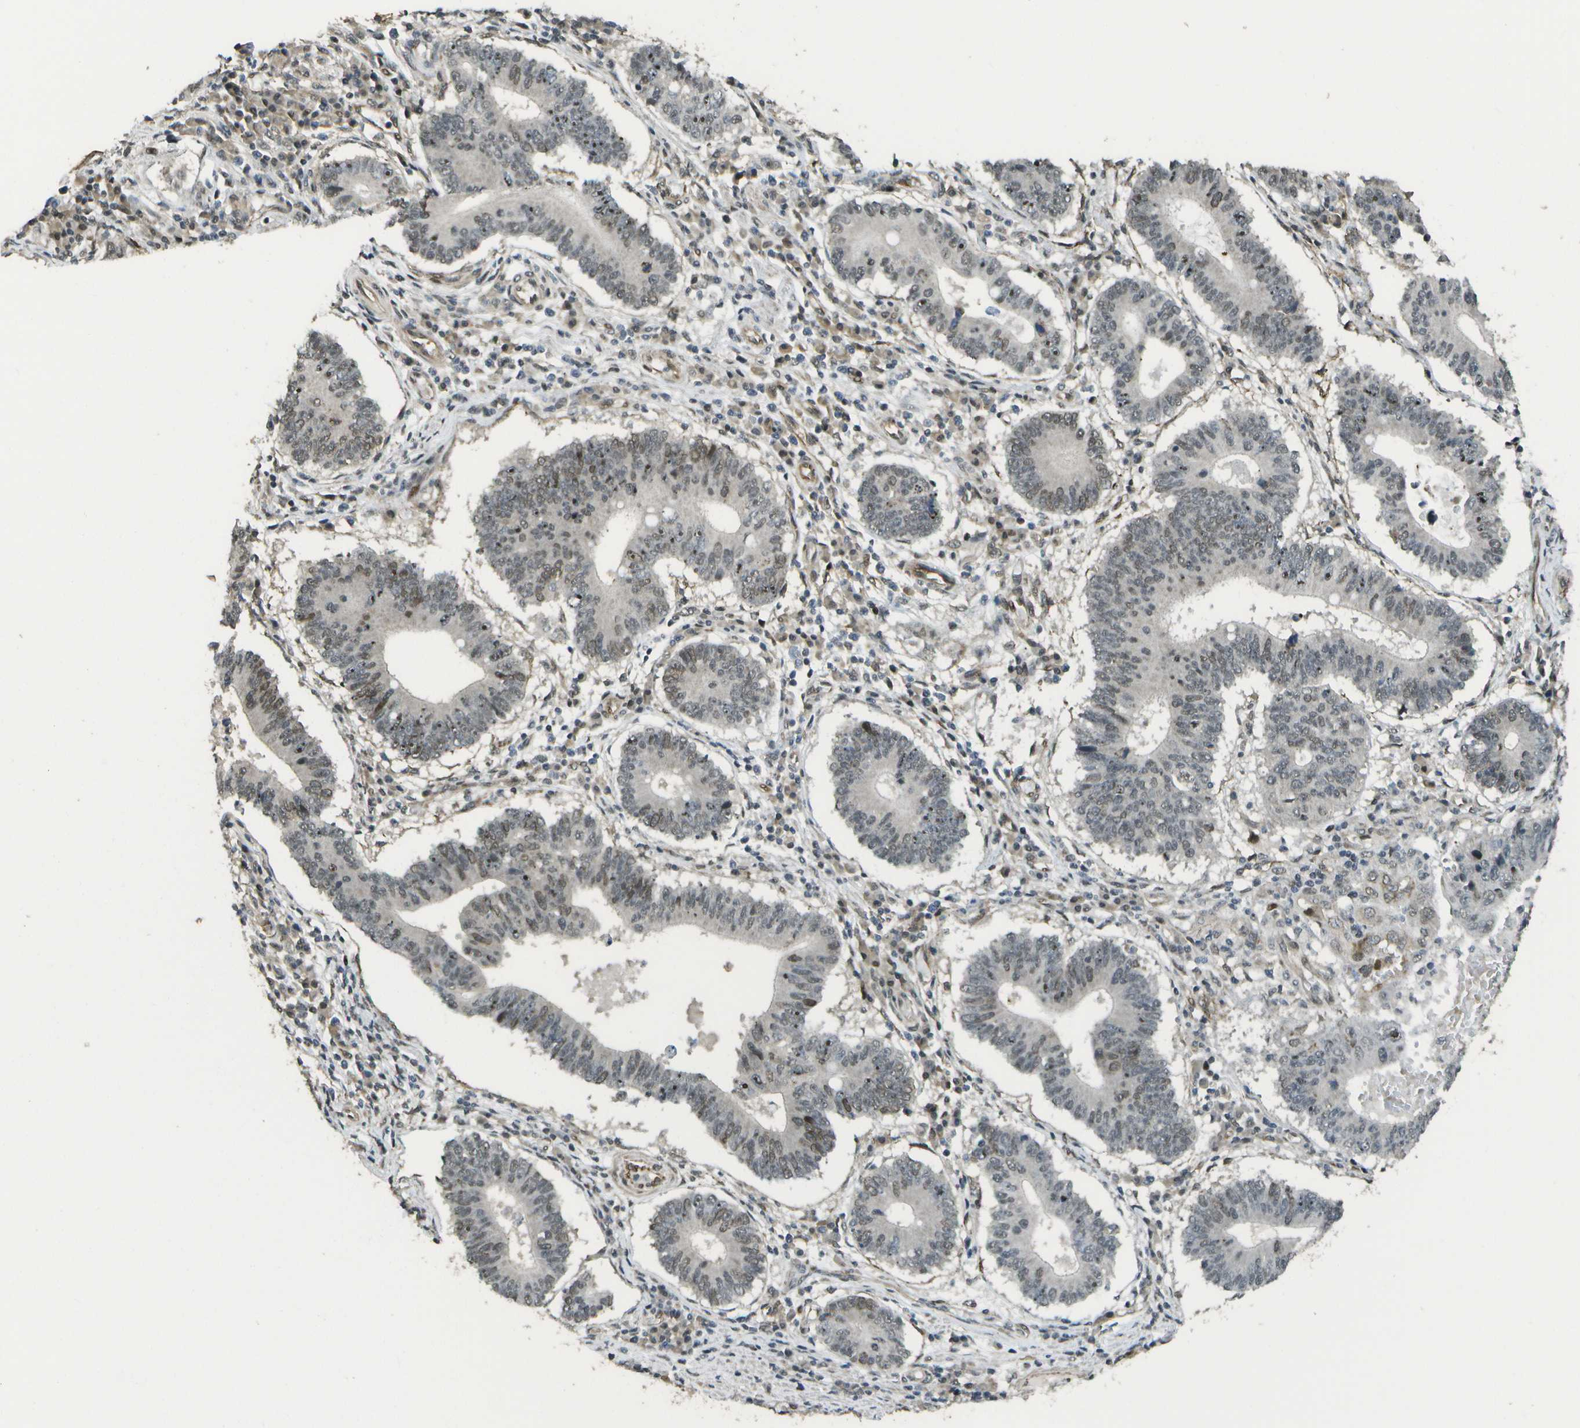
{"staining": {"intensity": "weak", "quantity": "25%-75%", "location": "nuclear"}, "tissue": "stomach cancer", "cell_type": "Tumor cells", "image_type": "cancer", "snomed": [{"axis": "morphology", "description": "Adenocarcinoma, NOS"}, {"axis": "topography", "description": "Stomach"}], "caption": "DAB immunohistochemical staining of human stomach adenocarcinoma demonstrates weak nuclear protein staining in approximately 25%-75% of tumor cells.", "gene": "KAT5", "patient": {"sex": "male", "age": 59}}